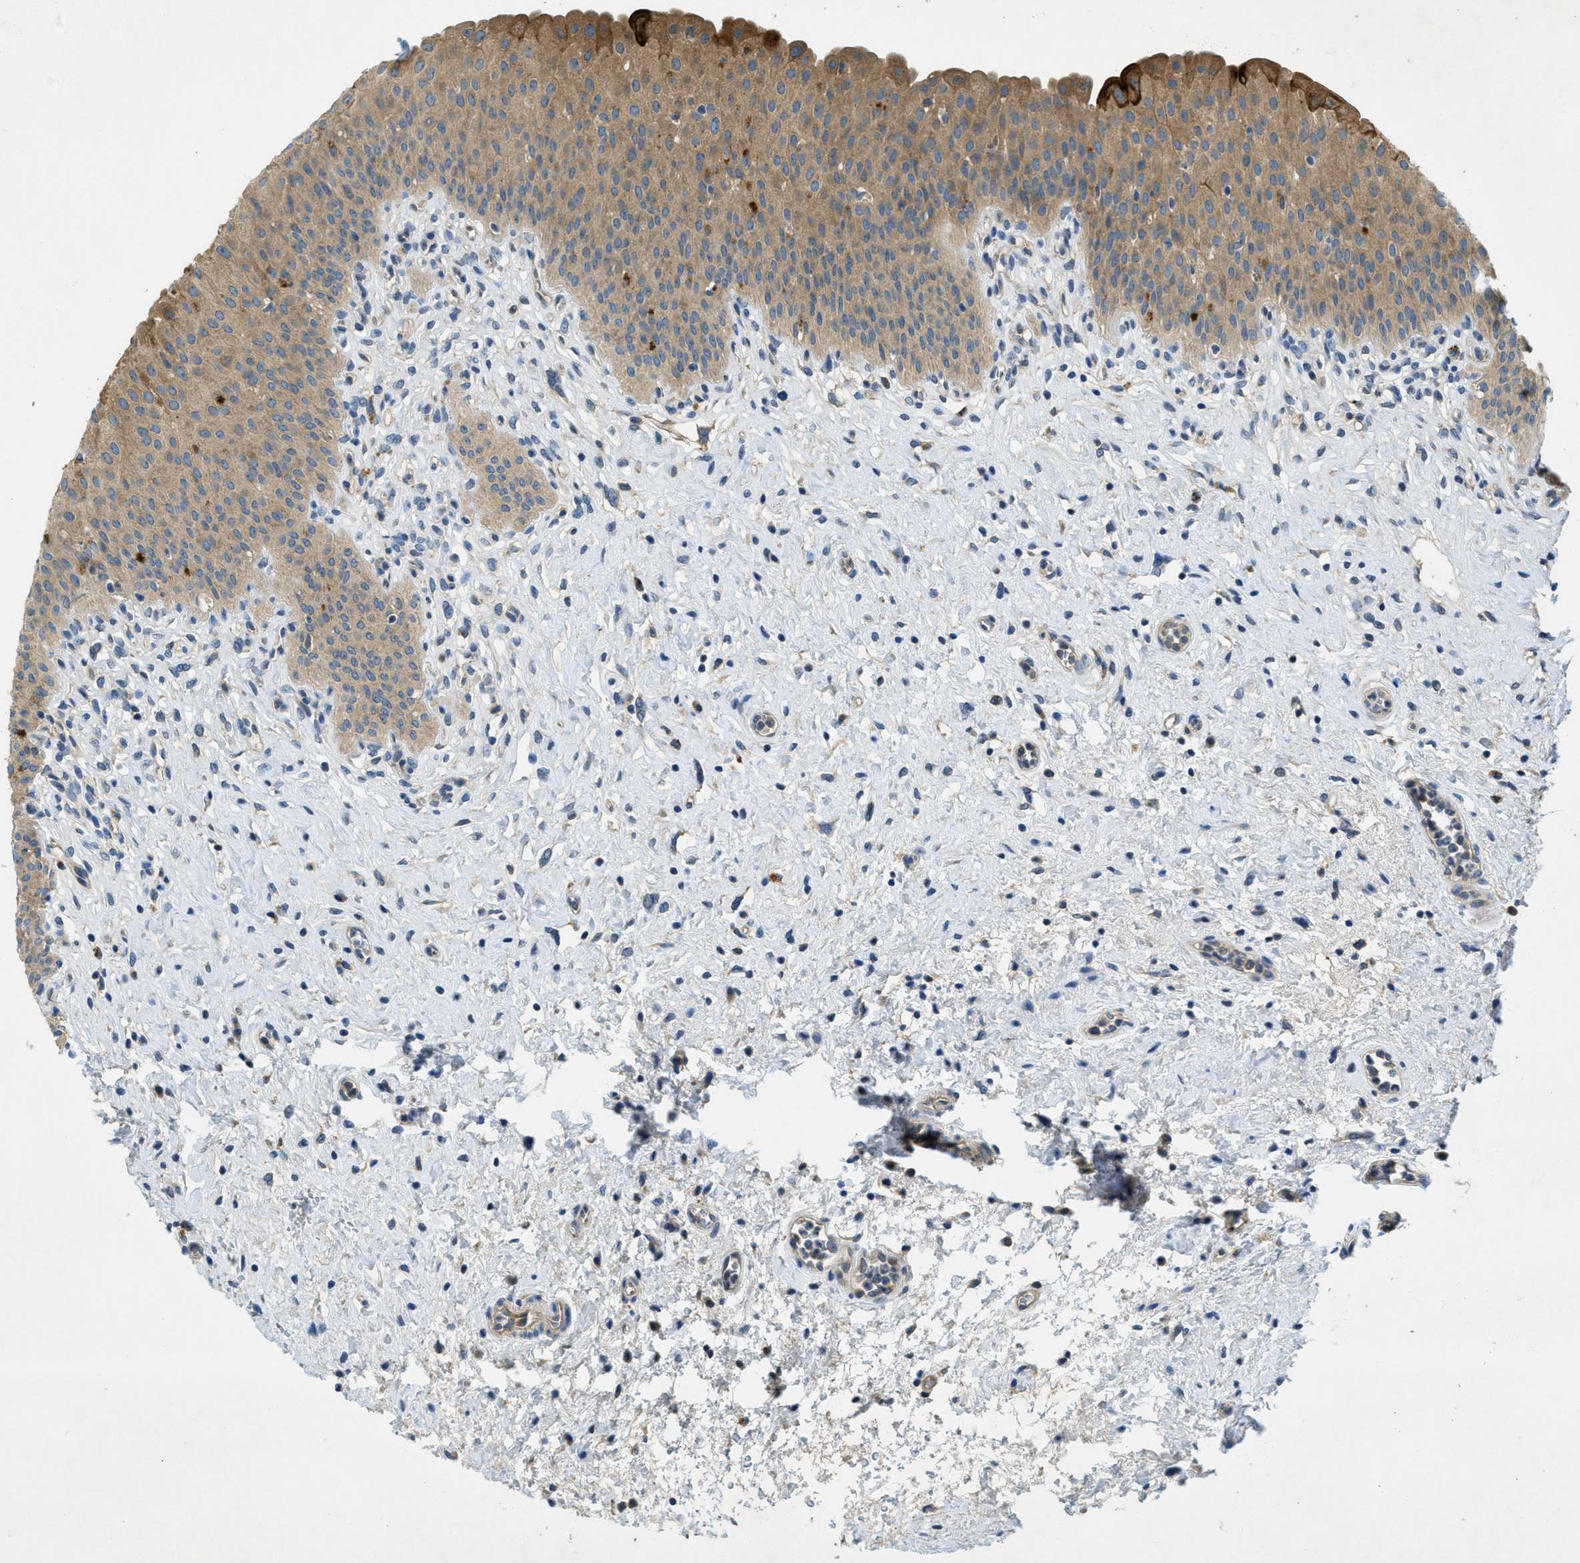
{"staining": {"intensity": "moderate", "quantity": "25%-75%", "location": "cytoplasmic/membranous"}, "tissue": "urinary bladder", "cell_type": "Urothelial cells", "image_type": "normal", "snomed": [{"axis": "morphology", "description": "Normal tissue, NOS"}, {"axis": "topography", "description": "Urinary bladder"}], "caption": "A photomicrograph of human urinary bladder stained for a protein demonstrates moderate cytoplasmic/membranous brown staining in urothelial cells.", "gene": "RIPK2", "patient": {"sex": "male", "age": 46}}